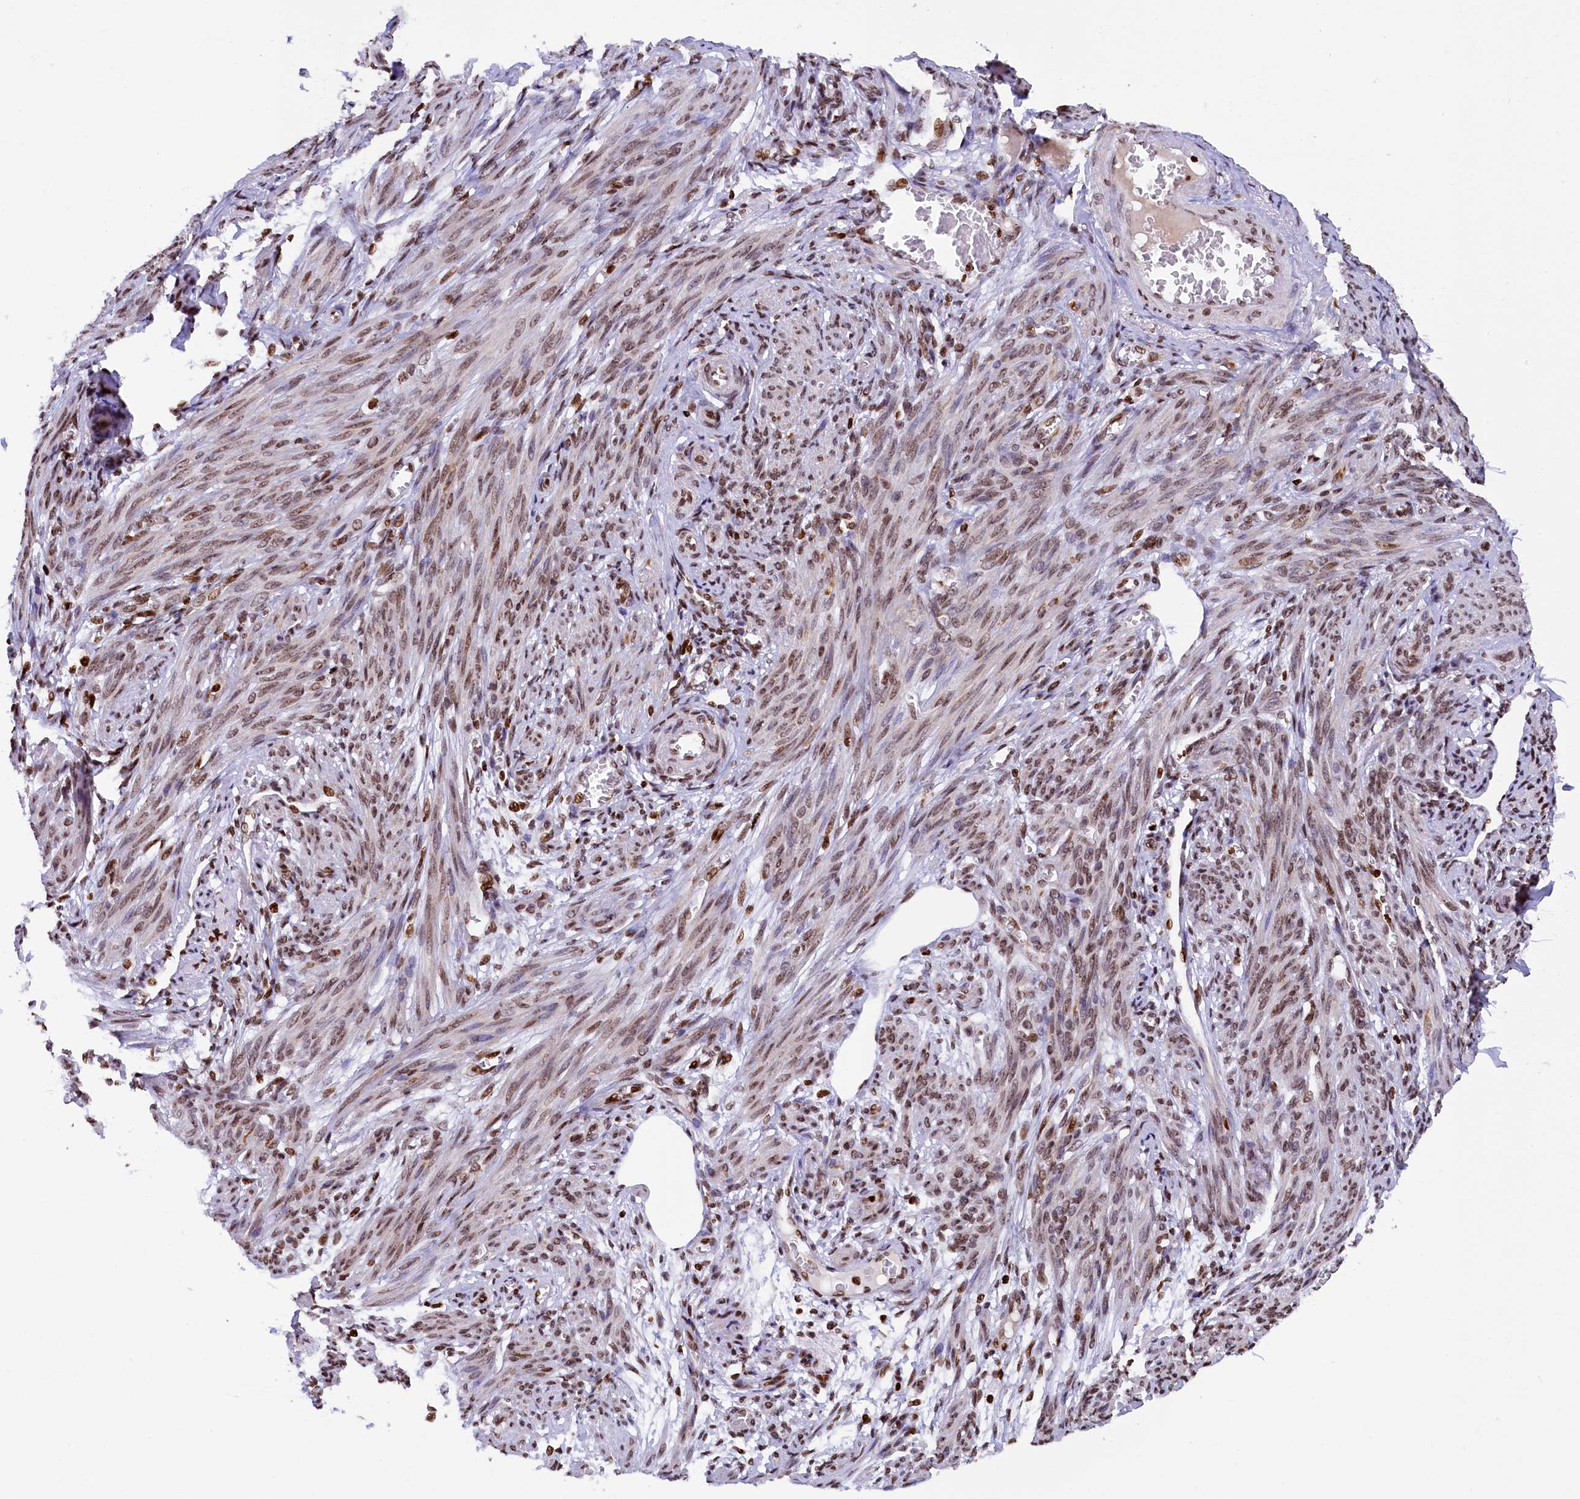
{"staining": {"intensity": "moderate", "quantity": ">75%", "location": "nuclear"}, "tissue": "smooth muscle", "cell_type": "Smooth muscle cells", "image_type": "normal", "snomed": [{"axis": "morphology", "description": "Normal tissue, NOS"}, {"axis": "topography", "description": "Smooth muscle"}], "caption": "Brown immunohistochemical staining in benign smooth muscle demonstrates moderate nuclear staining in approximately >75% of smooth muscle cells. (Stains: DAB (3,3'-diaminobenzidine) in brown, nuclei in blue, Microscopy: brightfield microscopy at high magnification).", "gene": "TIMM29", "patient": {"sex": "female", "age": 39}}